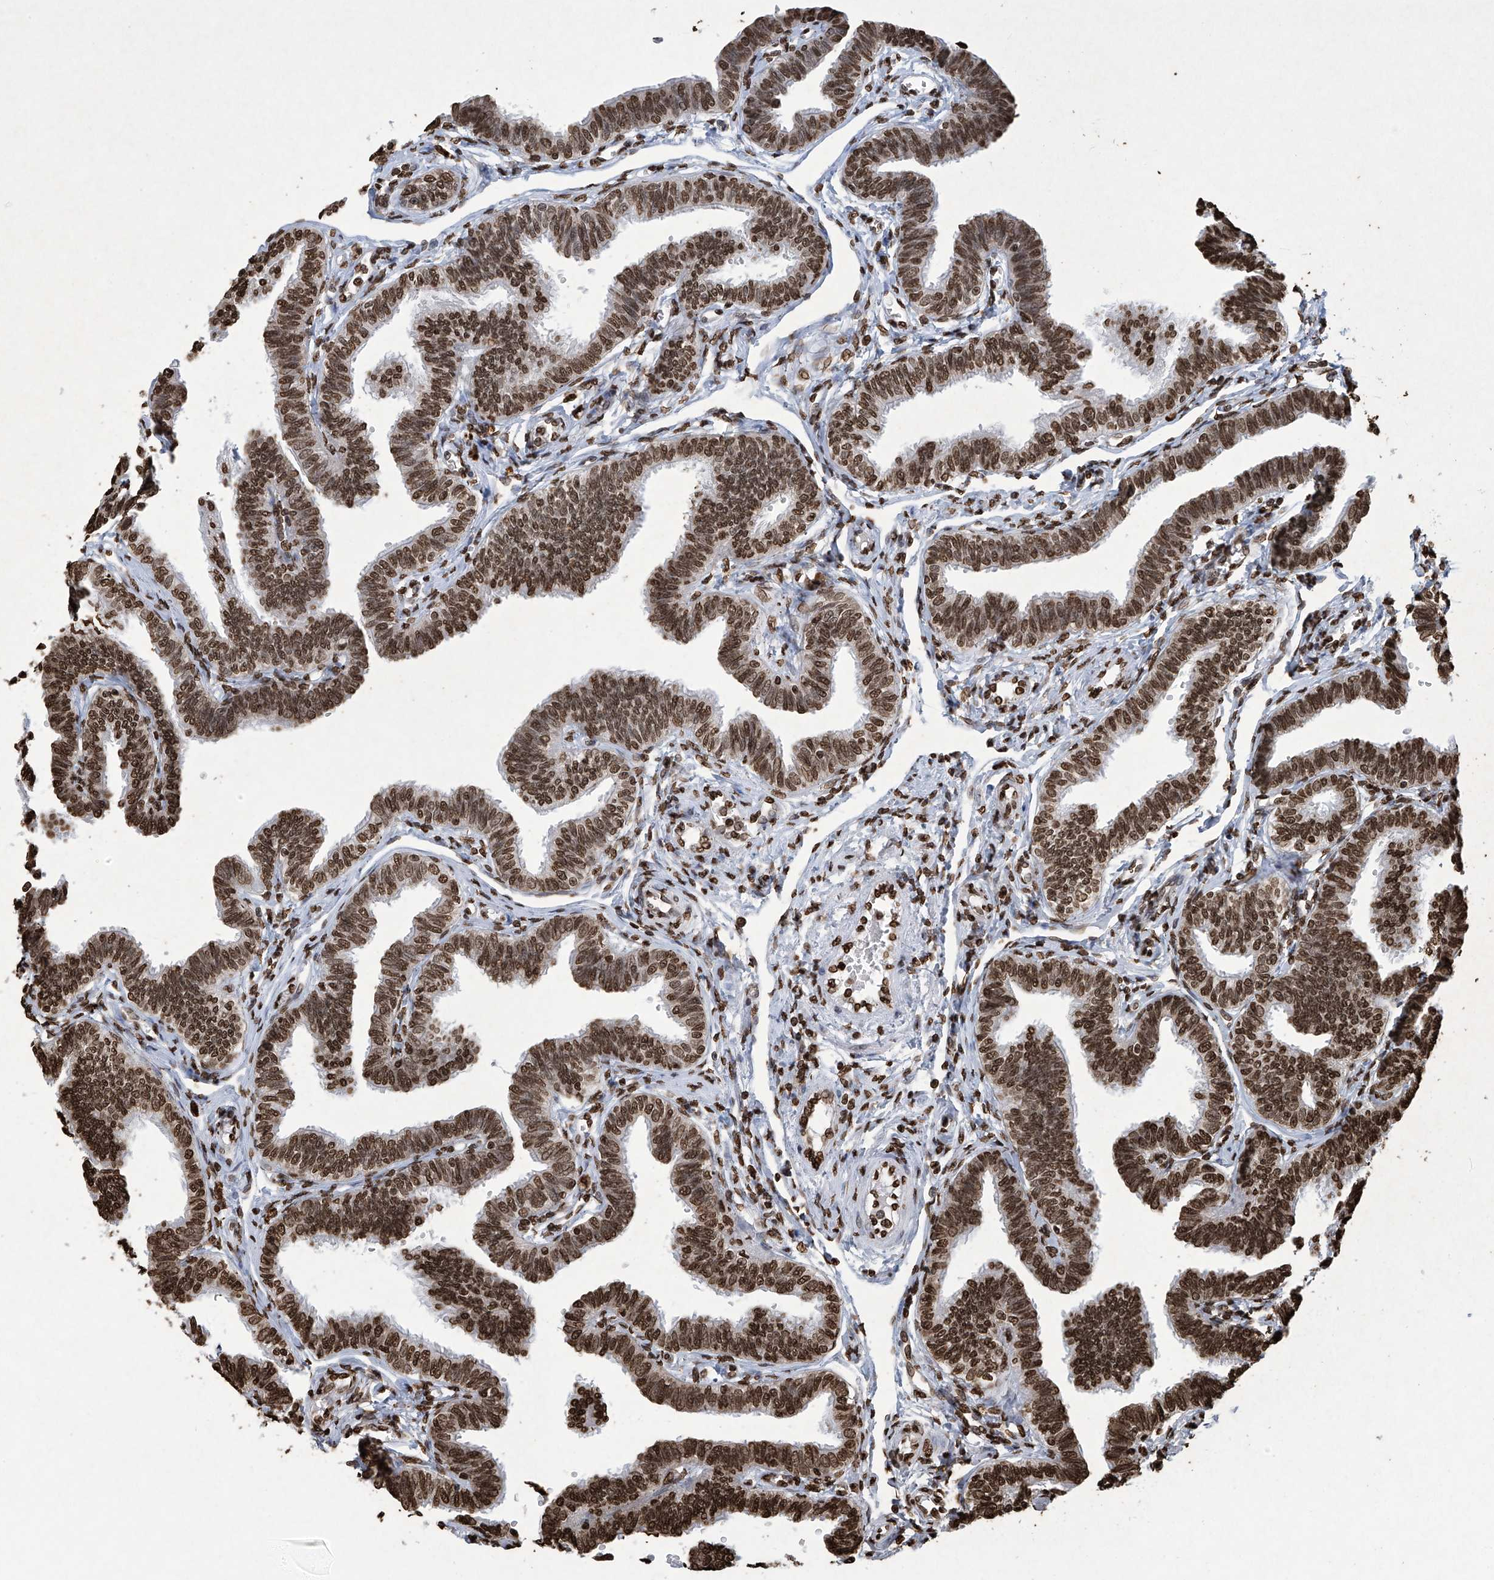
{"staining": {"intensity": "strong", "quantity": ">75%", "location": "nuclear"}, "tissue": "fallopian tube", "cell_type": "Glandular cells", "image_type": "normal", "snomed": [{"axis": "morphology", "description": "Normal tissue, NOS"}, {"axis": "topography", "description": "Fallopian tube"}, {"axis": "topography", "description": "Ovary"}], "caption": "IHC image of unremarkable fallopian tube: fallopian tube stained using immunohistochemistry demonstrates high levels of strong protein expression localized specifically in the nuclear of glandular cells, appearing as a nuclear brown color.", "gene": "H3", "patient": {"sex": "female", "age": 23}}